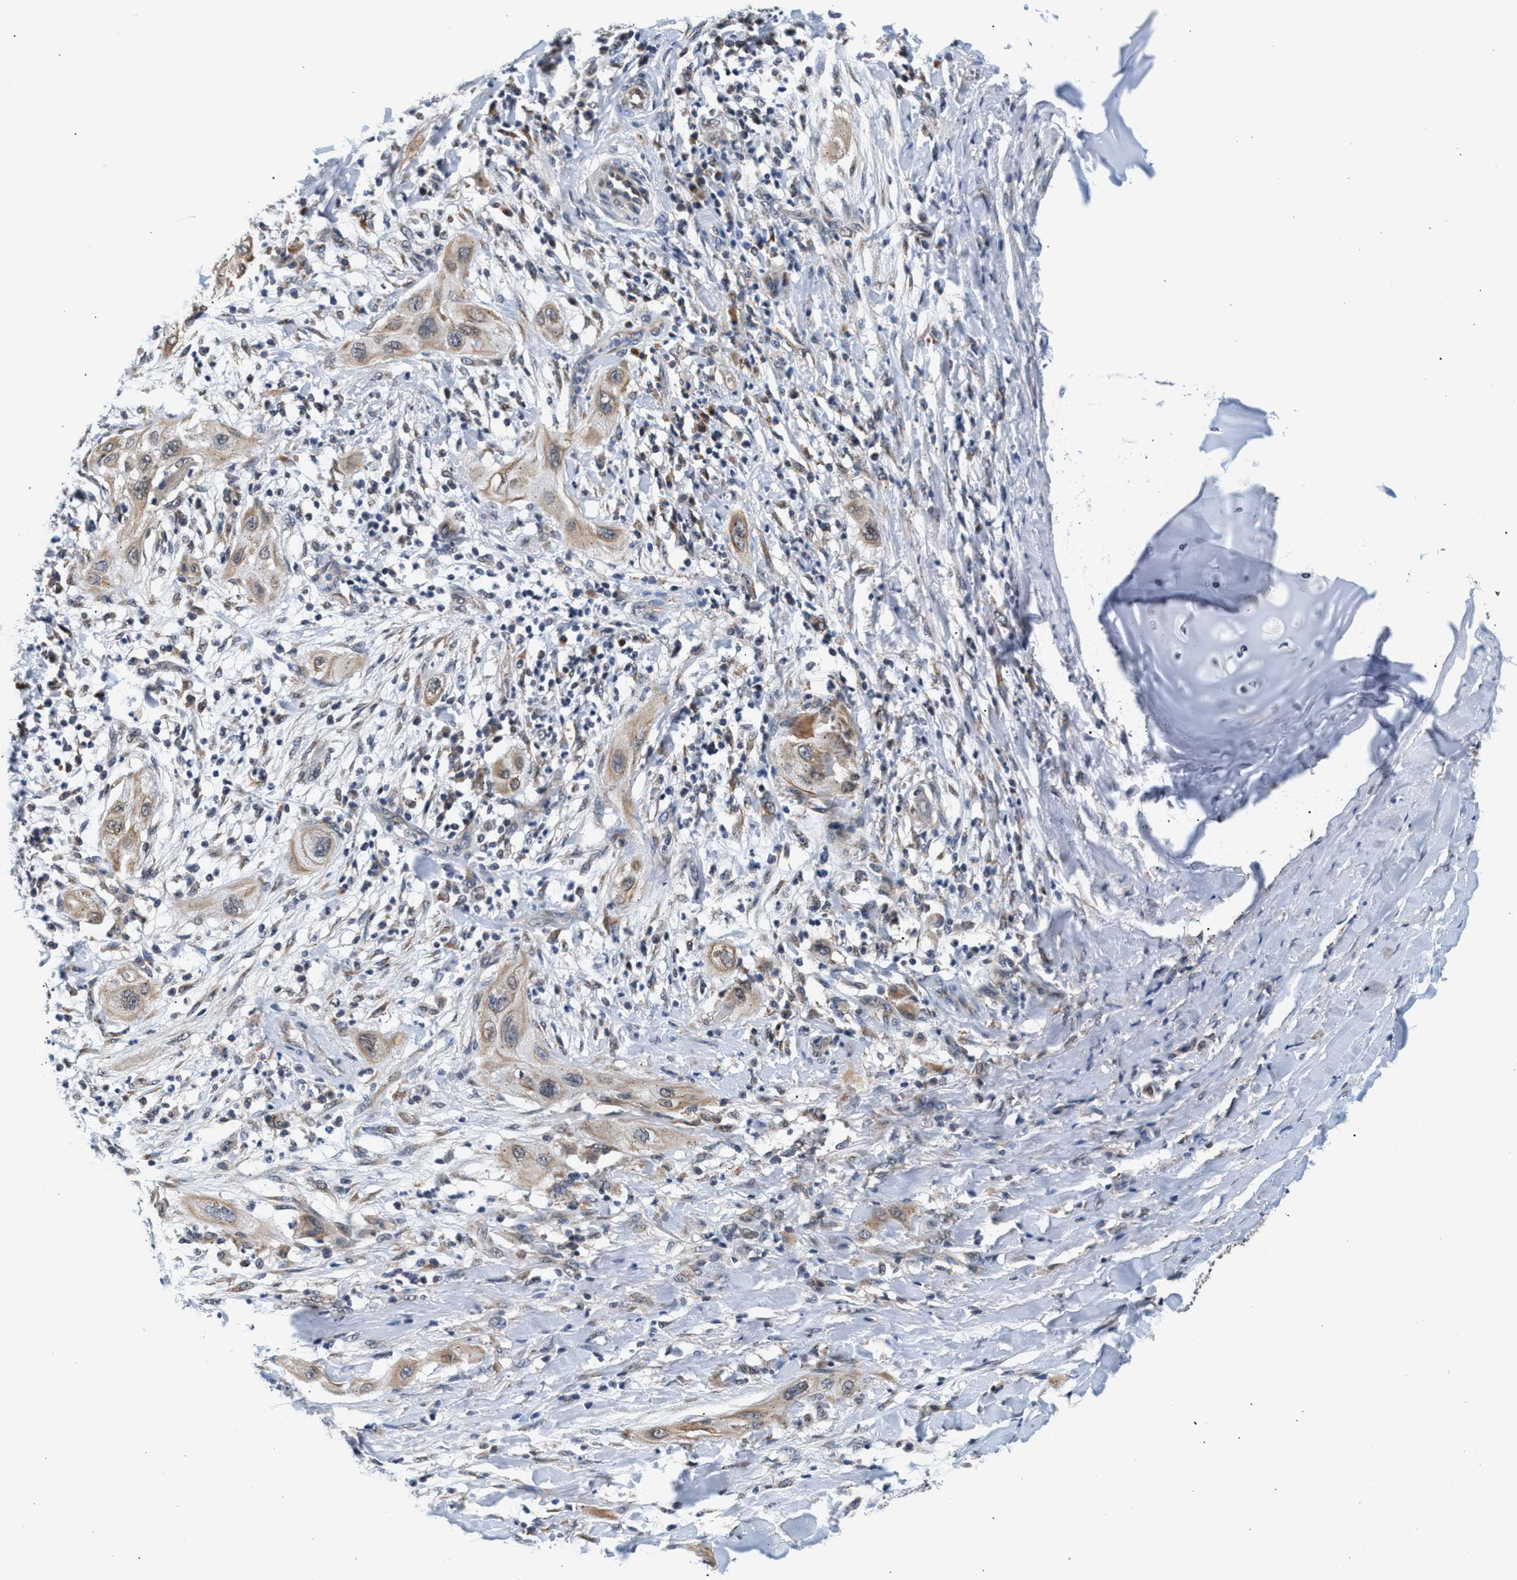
{"staining": {"intensity": "weak", "quantity": ">75%", "location": "cytoplasmic/membranous"}, "tissue": "lung cancer", "cell_type": "Tumor cells", "image_type": "cancer", "snomed": [{"axis": "morphology", "description": "Squamous cell carcinoma, NOS"}, {"axis": "topography", "description": "Lung"}], "caption": "Lung squamous cell carcinoma tissue shows weak cytoplasmic/membranous expression in about >75% of tumor cells", "gene": "KCNMB2", "patient": {"sex": "female", "age": 47}}